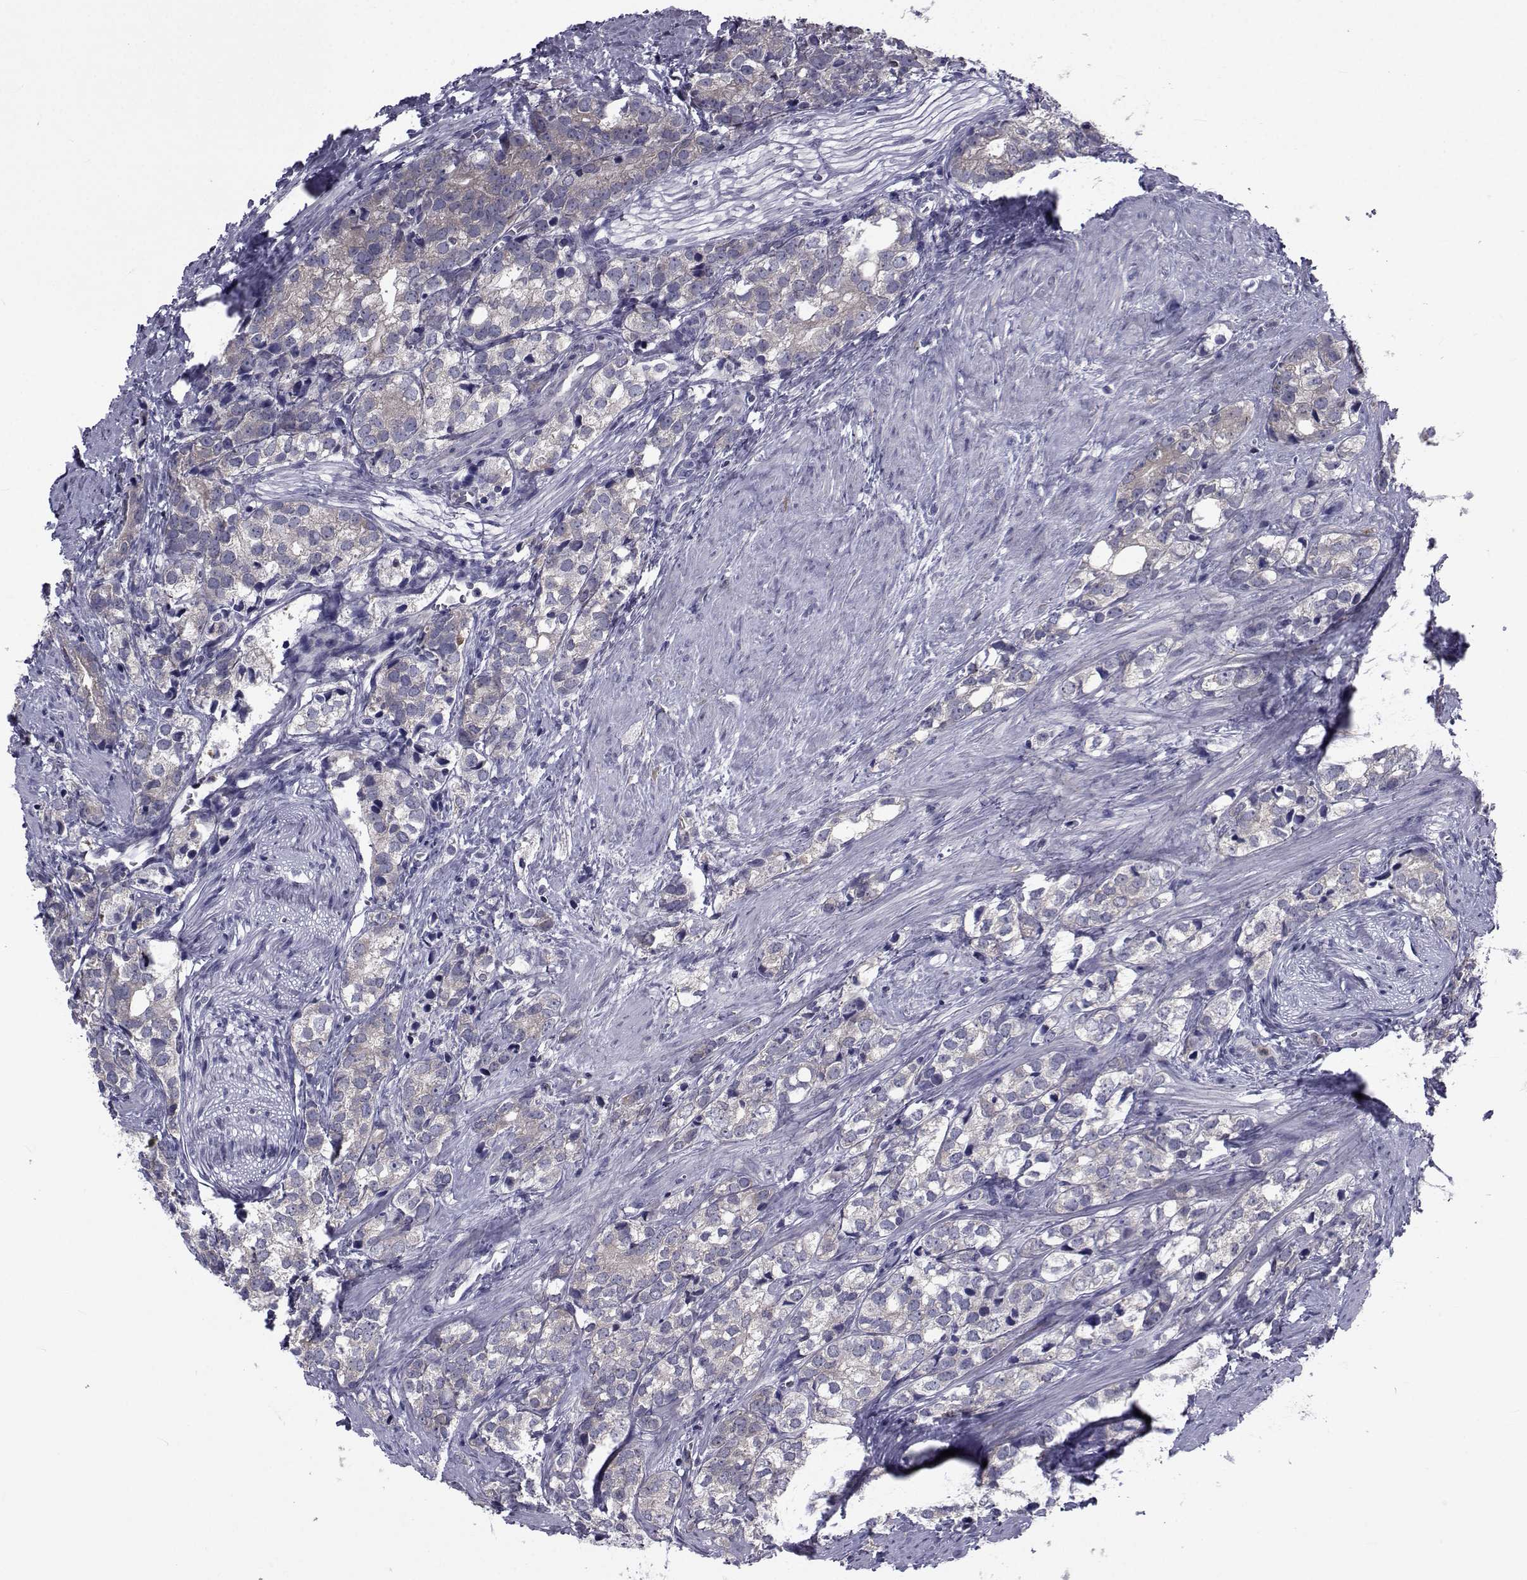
{"staining": {"intensity": "negative", "quantity": "none", "location": "none"}, "tissue": "prostate cancer", "cell_type": "Tumor cells", "image_type": "cancer", "snomed": [{"axis": "morphology", "description": "Adenocarcinoma, NOS"}, {"axis": "topography", "description": "Prostate and seminal vesicle, NOS"}], "caption": "There is no significant positivity in tumor cells of prostate cancer.", "gene": "SLC30A10", "patient": {"sex": "male", "age": 63}}